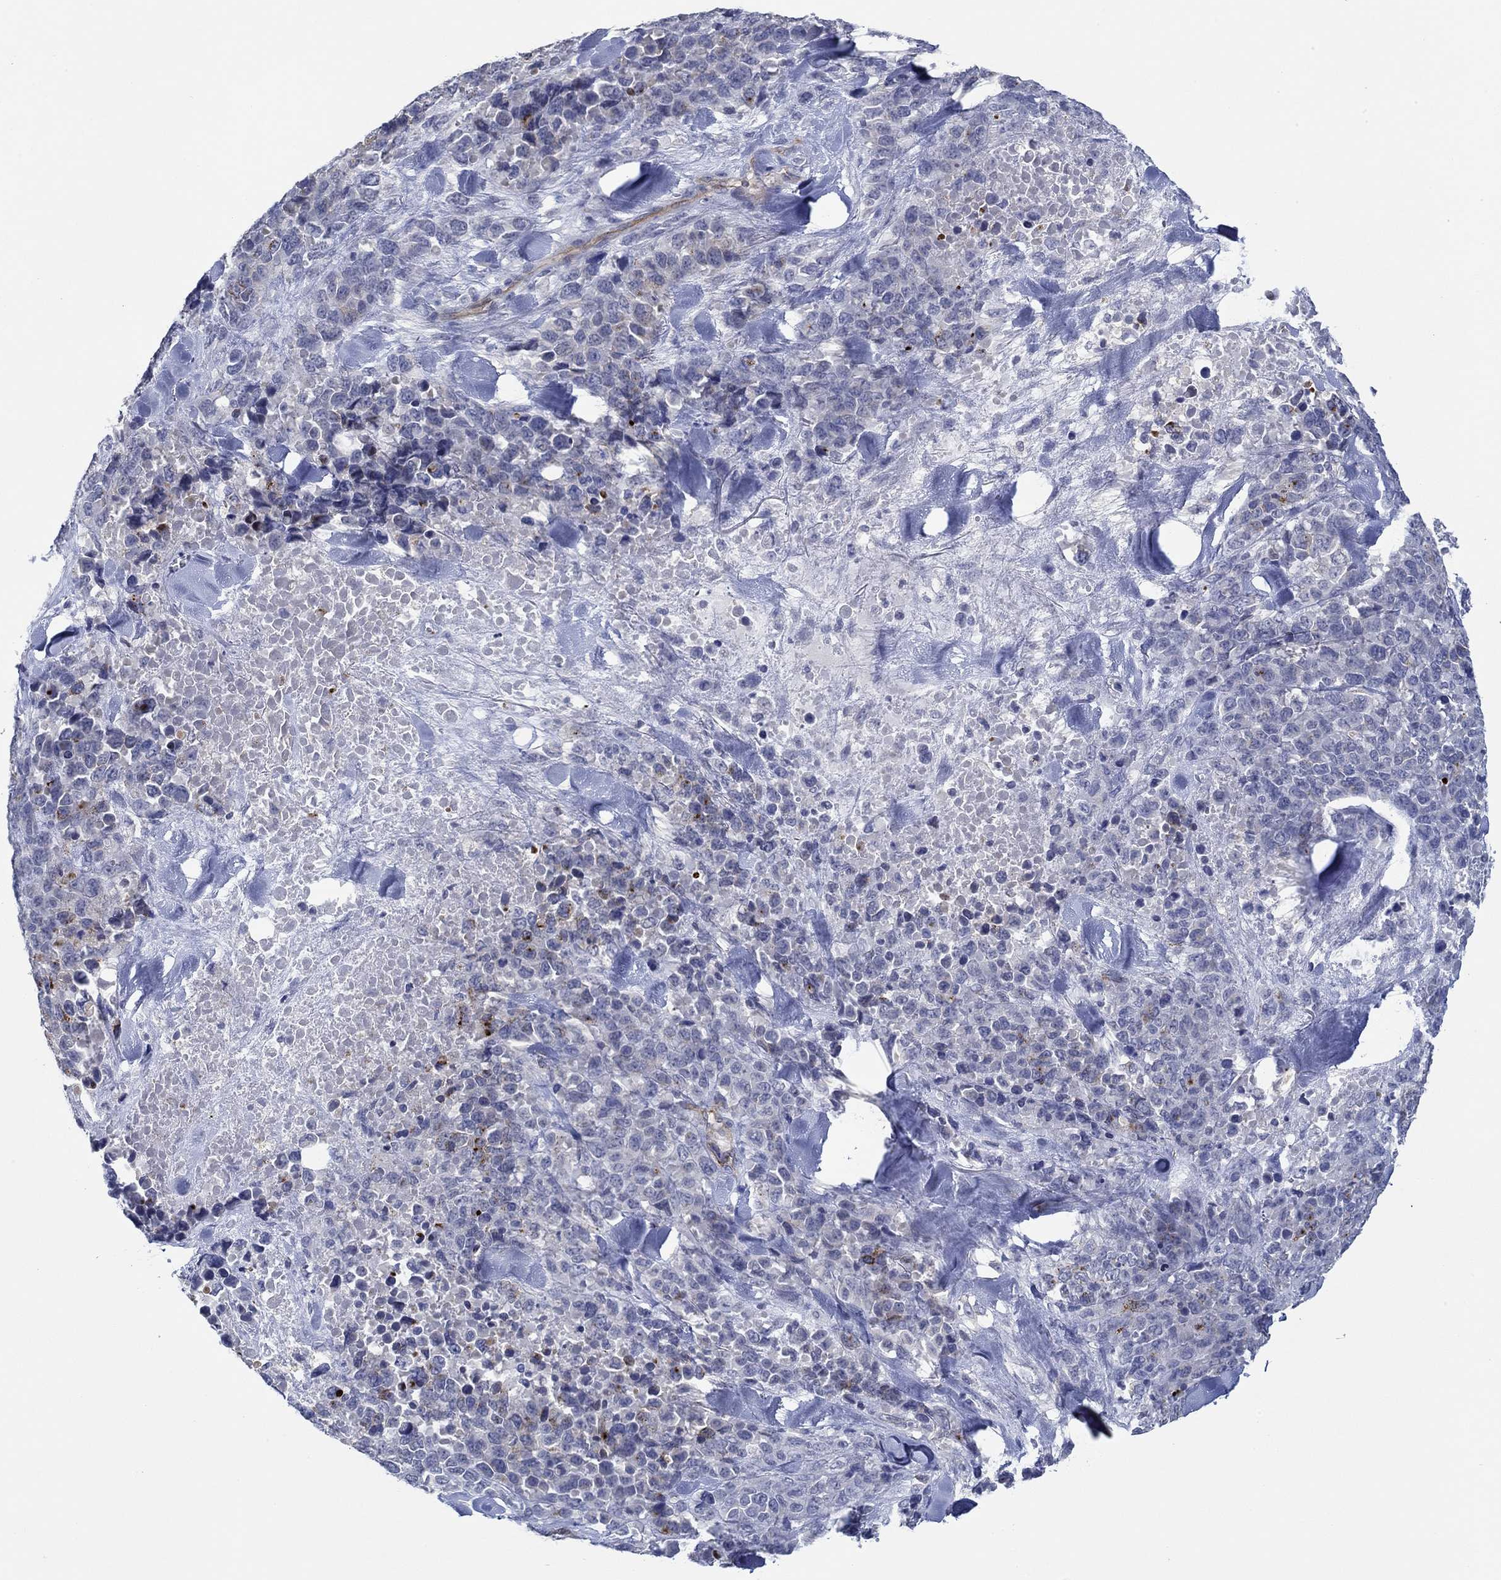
{"staining": {"intensity": "moderate", "quantity": "<25%", "location": "cytoplasmic/membranous"}, "tissue": "melanoma", "cell_type": "Tumor cells", "image_type": "cancer", "snomed": [{"axis": "morphology", "description": "Malignant melanoma, Metastatic site"}, {"axis": "topography", "description": "Skin"}], "caption": "Protein expression analysis of melanoma shows moderate cytoplasmic/membranous expression in about <25% of tumor cells.", "gene": "GJA5", "patient": {"sex": "male", "age": 84}}